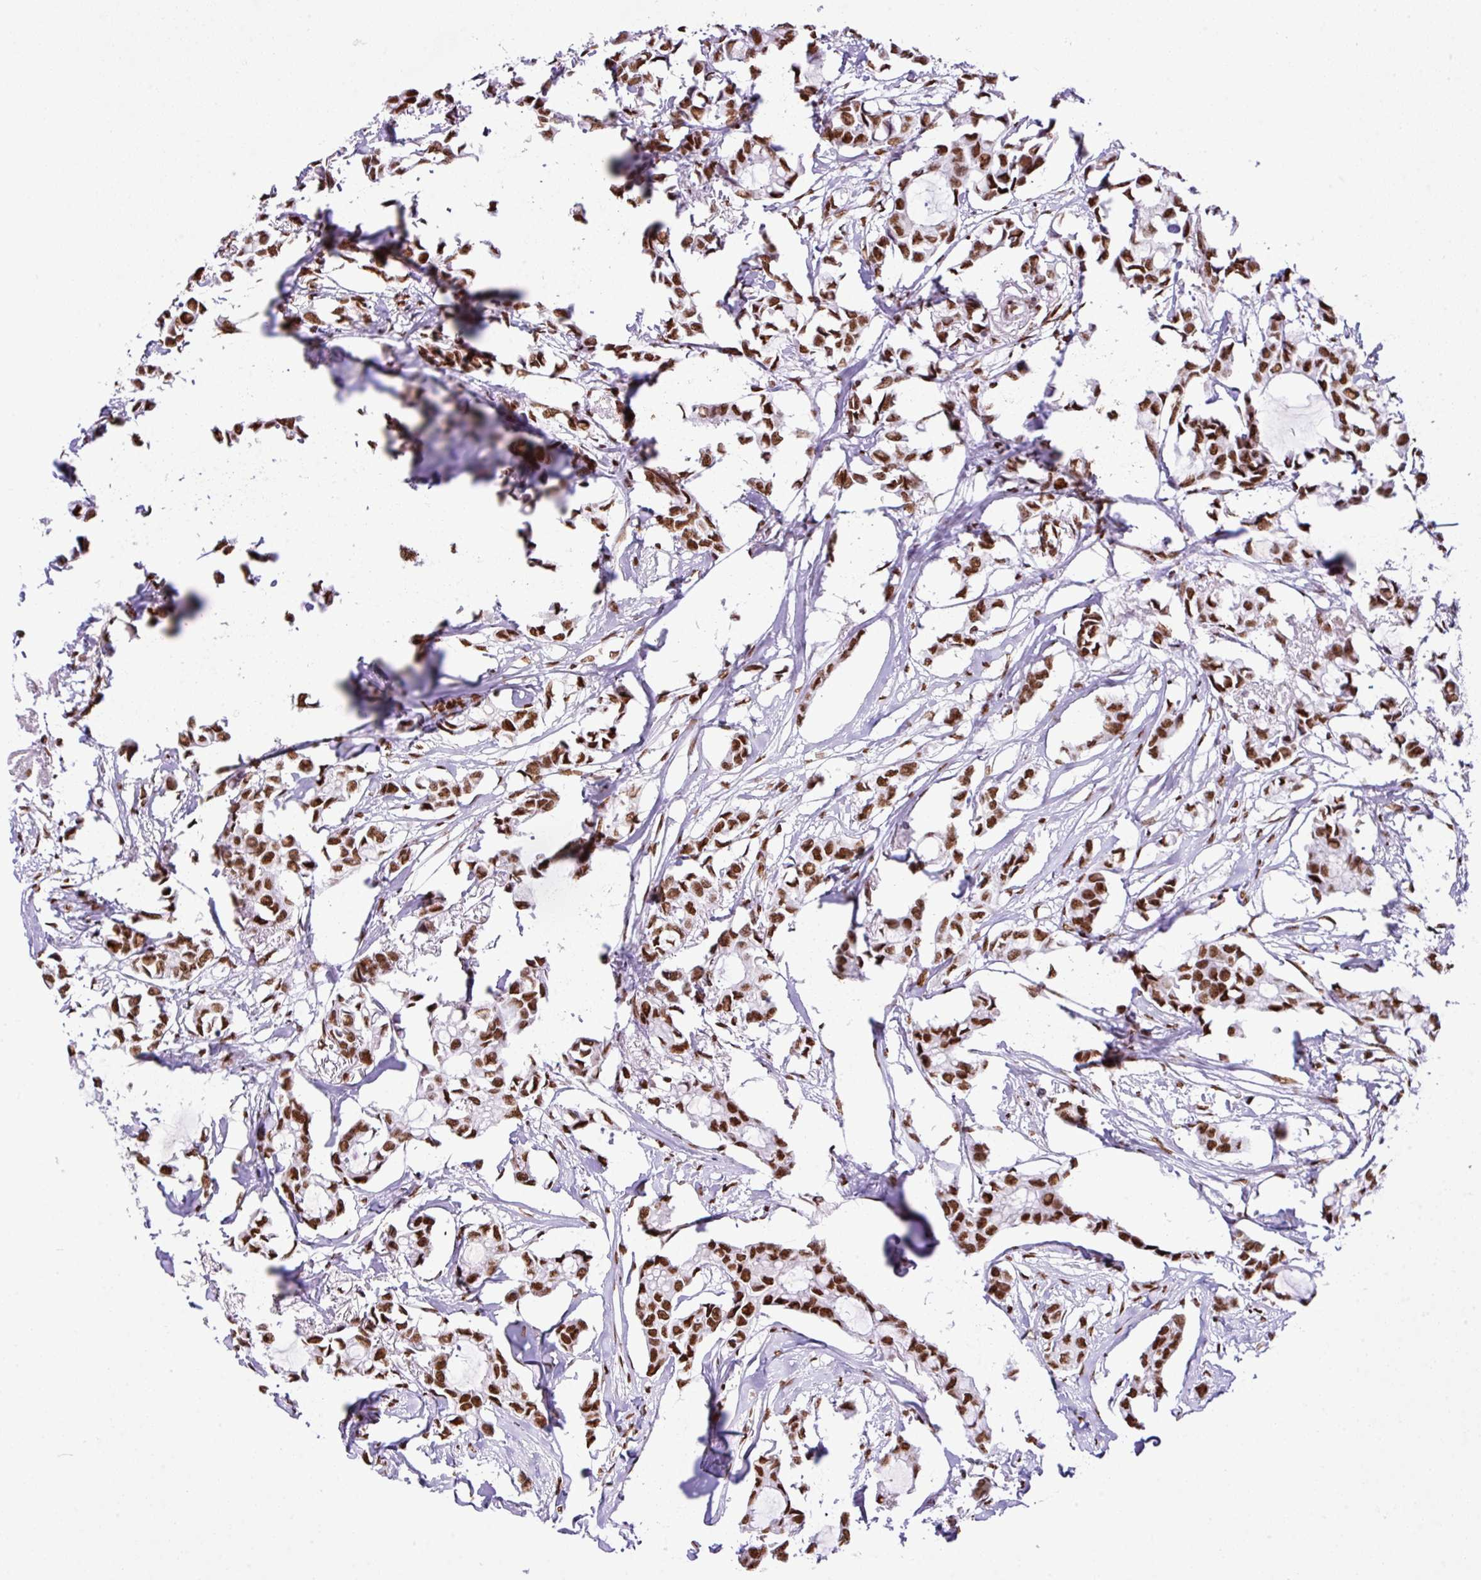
{"staining": {"intensity": "moderate", "quantity": ">75%", "location": "nuclear"}, "tissue": "breast cancer", "cell_type": "Tumor cells", "image_type": "cancer", "snomed": [{"axis": "morphology", "description": "Duct carcinoma"}, {"axis": "topography", "description": "Breast"}], "caption": "Human invasive ductal carcinoma (breast) stained with a protein marker displays moderate staining in tumor cells.", "gene": "RARG", "patient": {"sex": "female", "age": 73}}